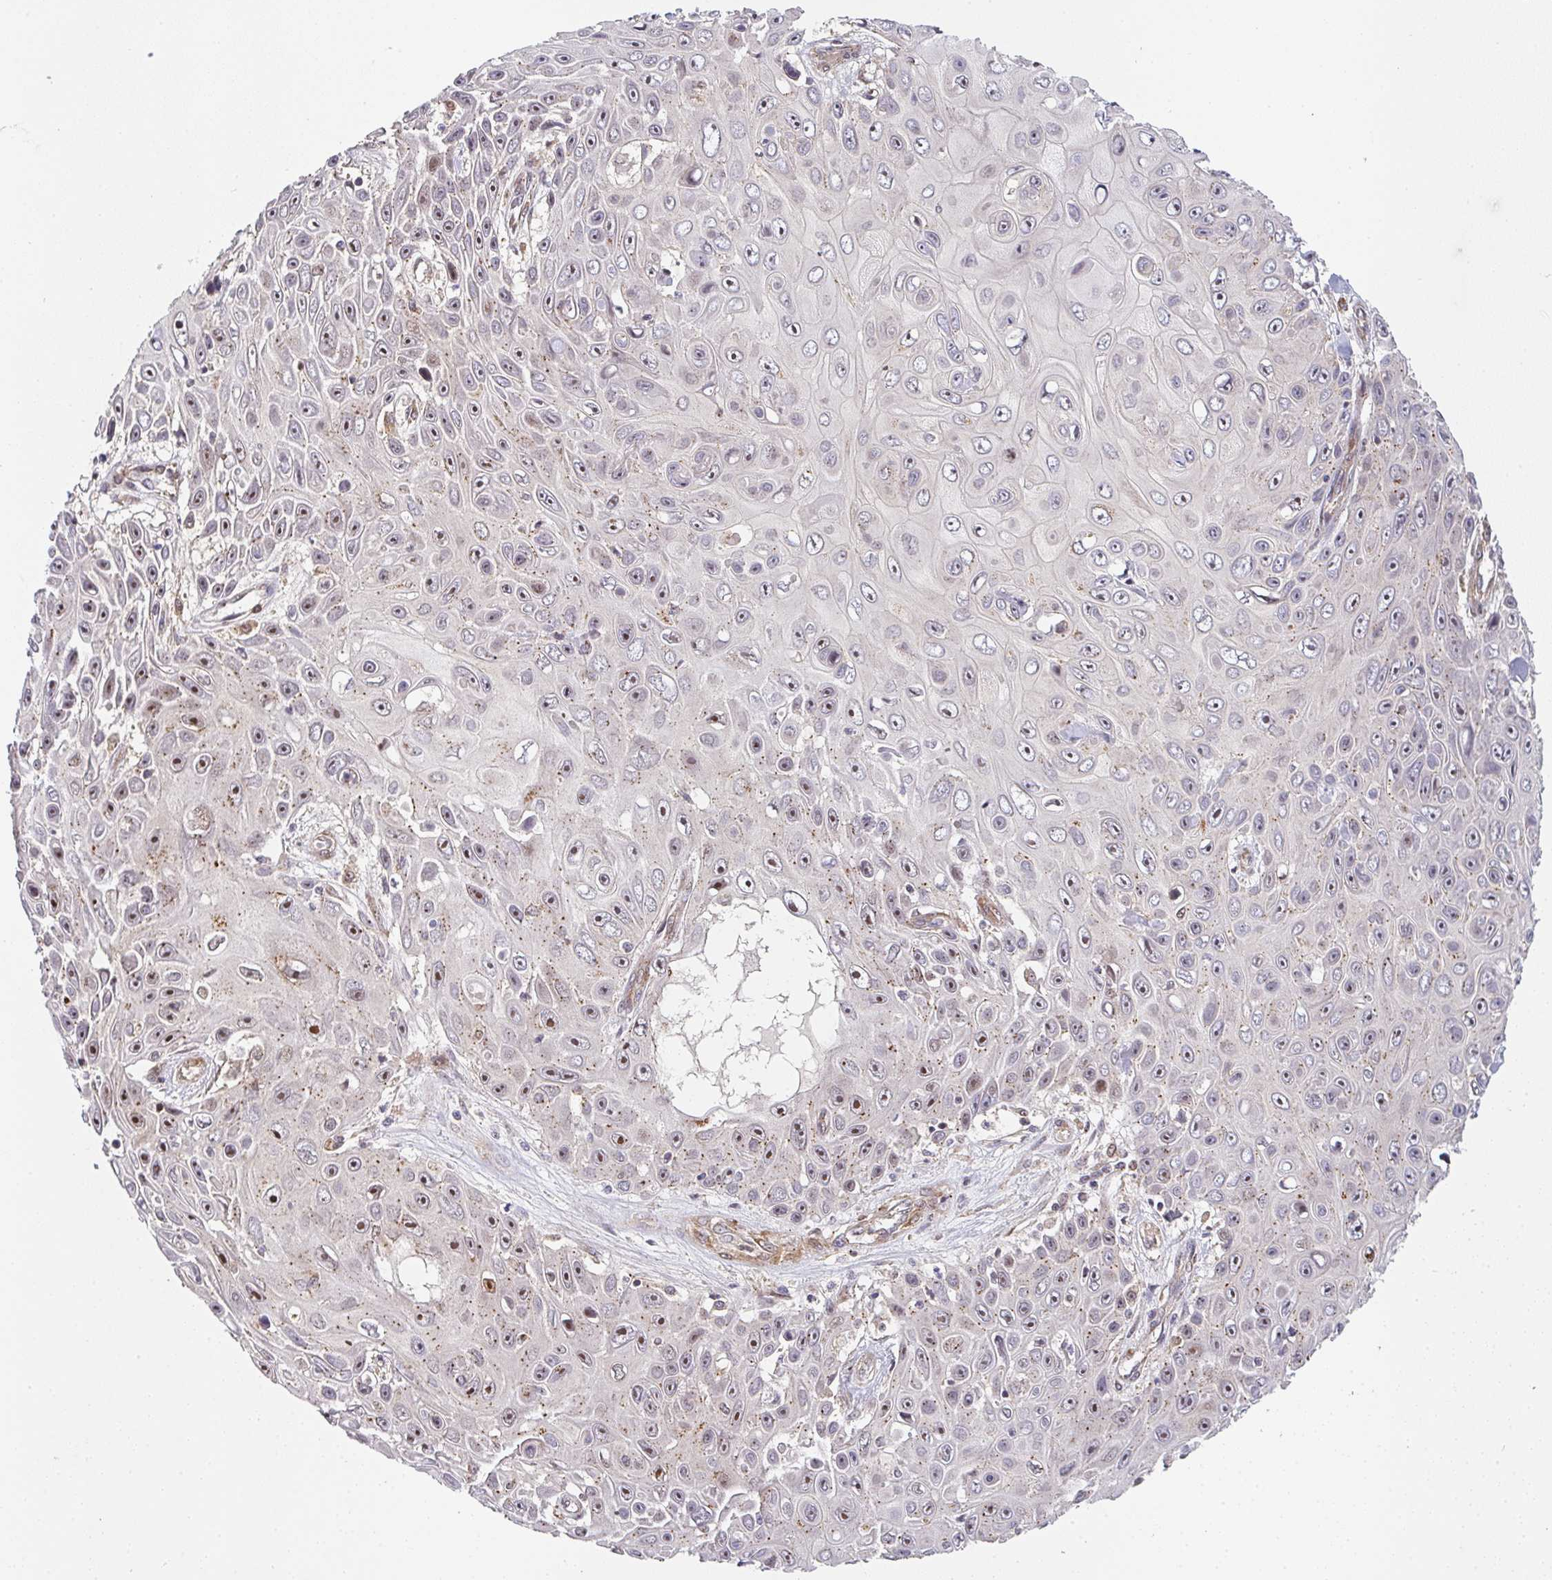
{"staining": {"intensity": "moderate", "quantity": "25%-75%", "location": "nuclear"}, "tissue": "skin cancer", "cell_type": "Tumor cells", "image_type": "cancer", "snomed": [{"axis": "morphology", "description": "Squamous cell carcinoma, NOS"}, {"axis": "topography", "description": "Skin"}], "caption": "DAB (3,3'-diaminobenzidine) immunohistochemical staining of skin squamous cell carcinoma reveals moderate nuclear protein staining in approximately 25%-75% of tumor cells.", "gene": "SIMC1", "patient": {"sex": "male", "age": 82}}